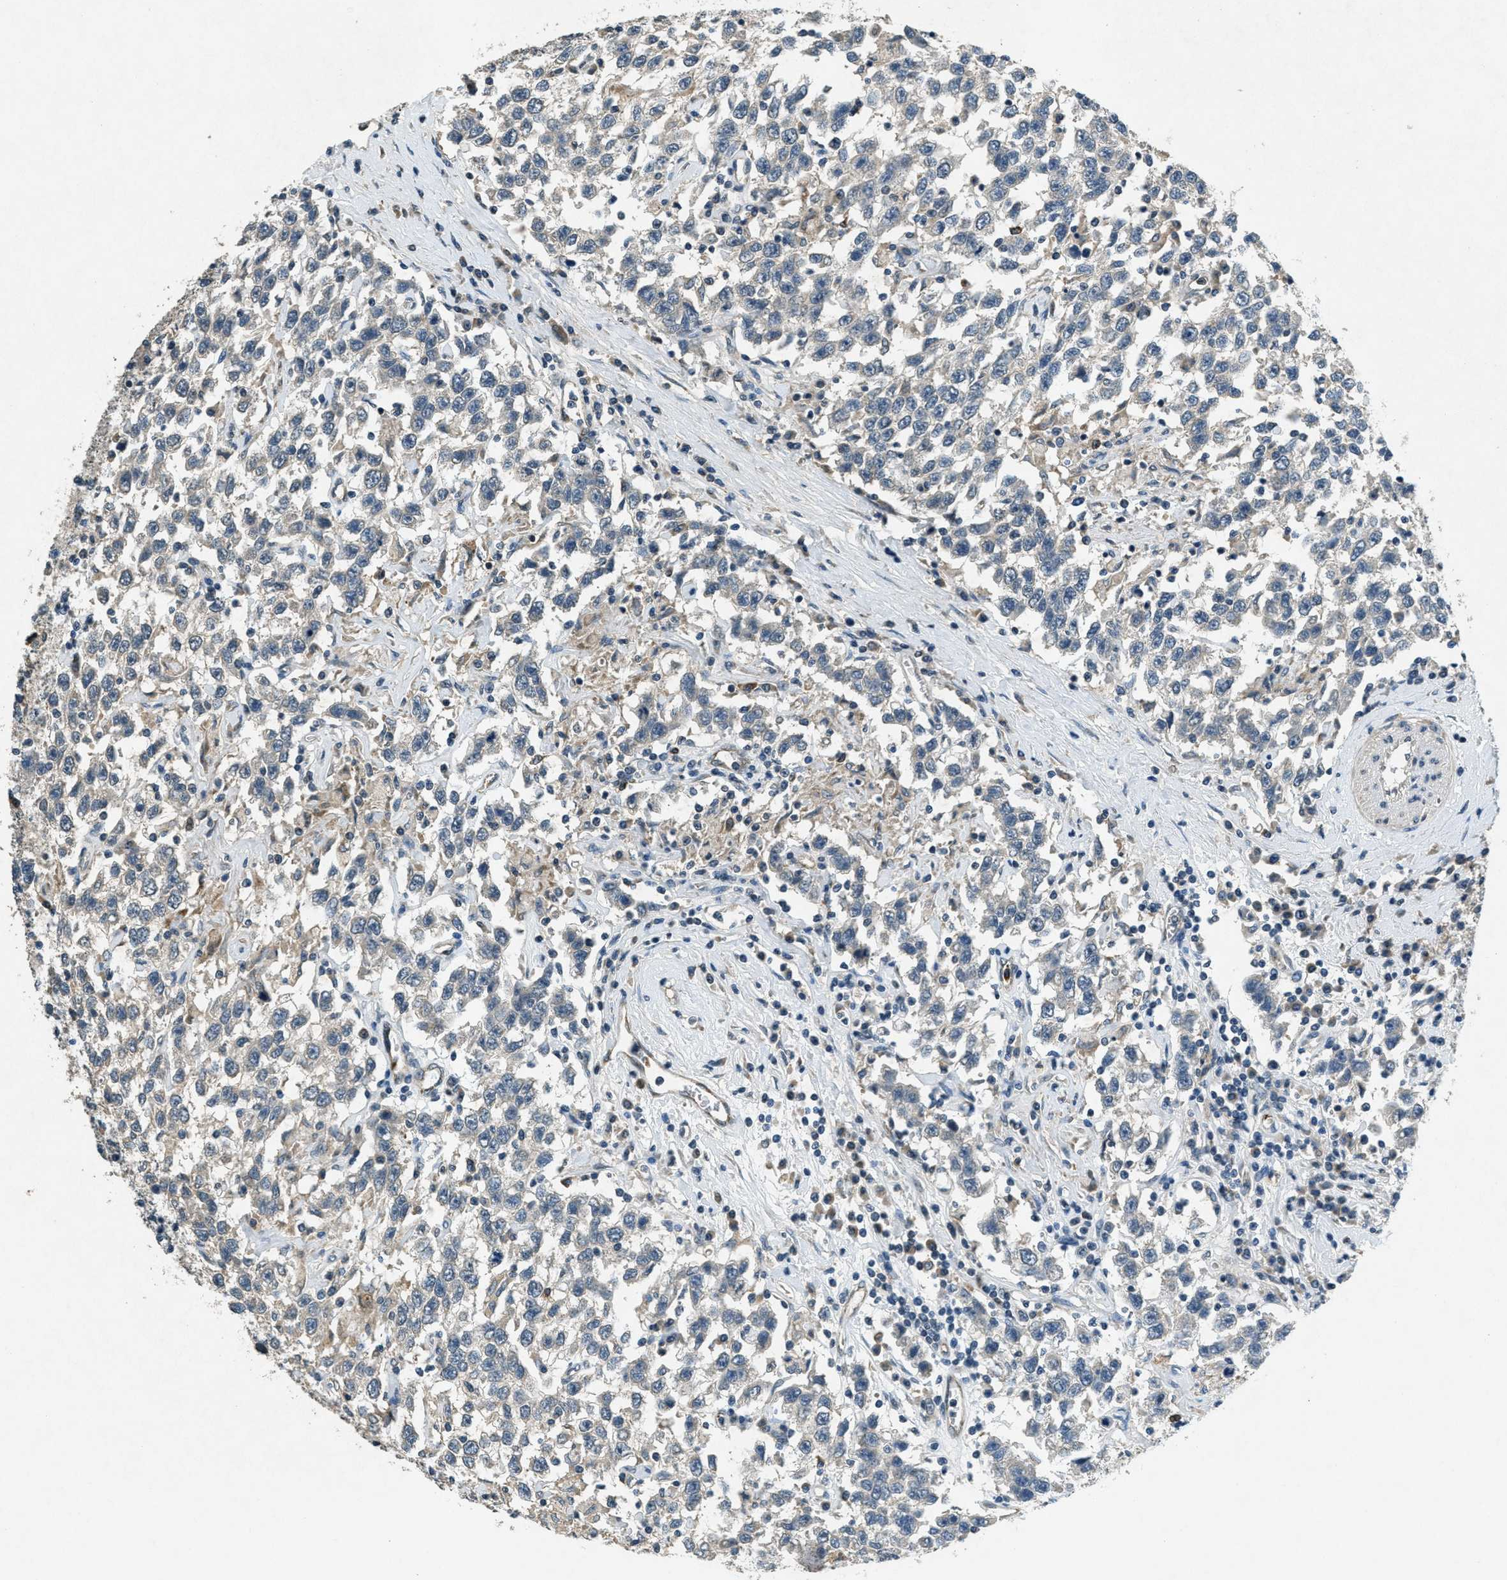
{"staining": {"intensity": "negative", "quantity": "none", "location": "none"}, "tissue": "testis cancer", "cell_type": "Tumor cells", "image_type": "cancer", "snomed": [{"axis": "morphology", "description": "Seminoma, NOS"}, {"axis": "topography", "description": "Testis"}], "caption": "This is an immunohistochemistry (IHC) photomicrograph of human testis seminoma. There is no staining in tumor cells.", "gene": "RAB3D", "patient": {"sex": "male", "age": 41}}